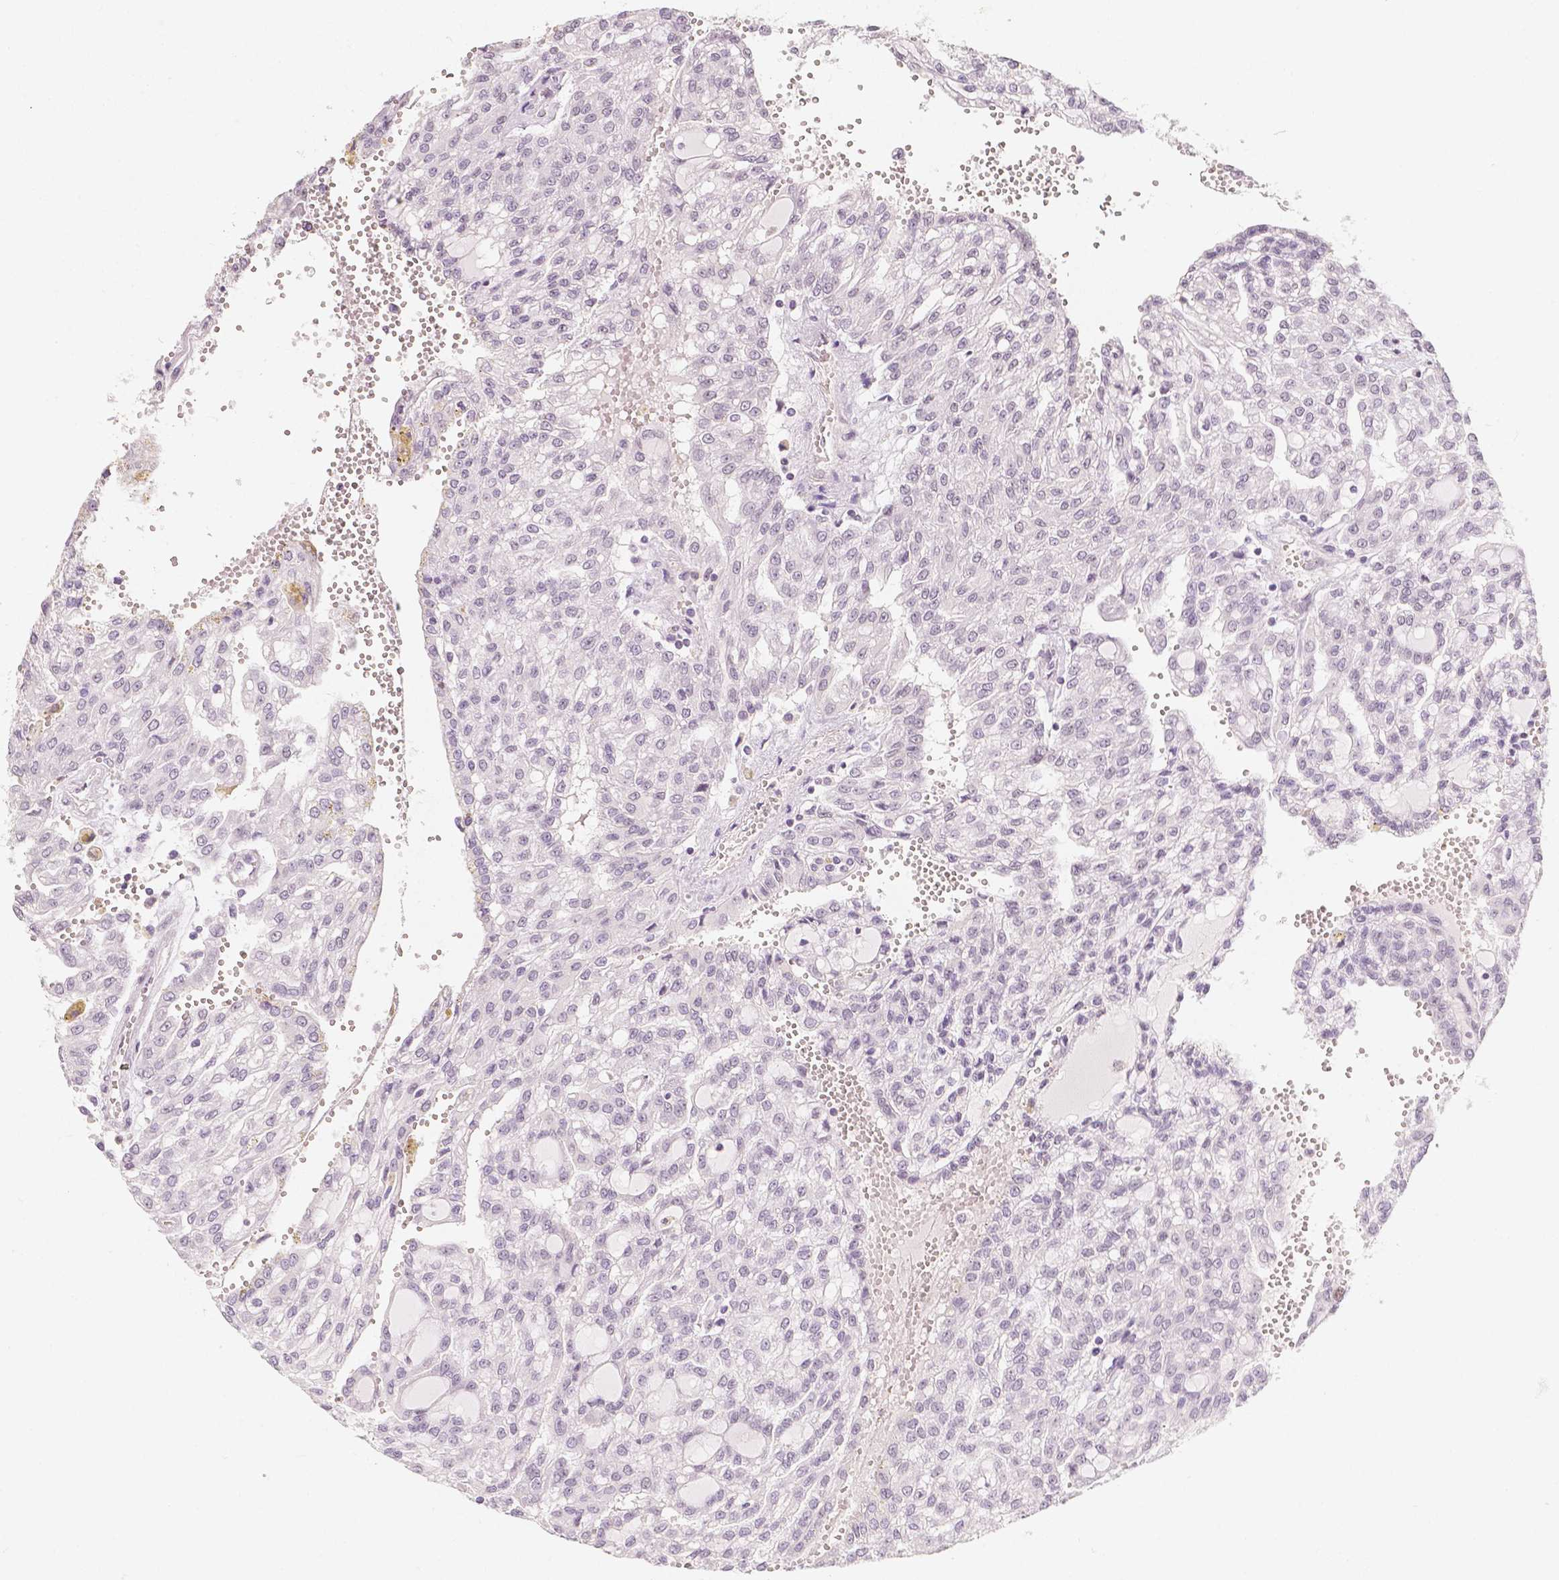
{"staining": {"intensity": "negative", "quantity": "none", "location": "none"}, "tissue": "renal cancer", "cell_type": "Tumor cells", "image_type": "cancer", "snomed": [{"axis": "morphology", "description": "Adenocarcinoma, NOS"}, {"axis": "topography", "description": "Kidney"}], "caption": "High power microscopy histopathology image of an immunohistochemistry (IHC) photomicrograph of renal adenocarcinoma, revealing no significant expression in tumor cells.", "gene": "KDM5B", "patient": {"sex": "male", "age": 63}}